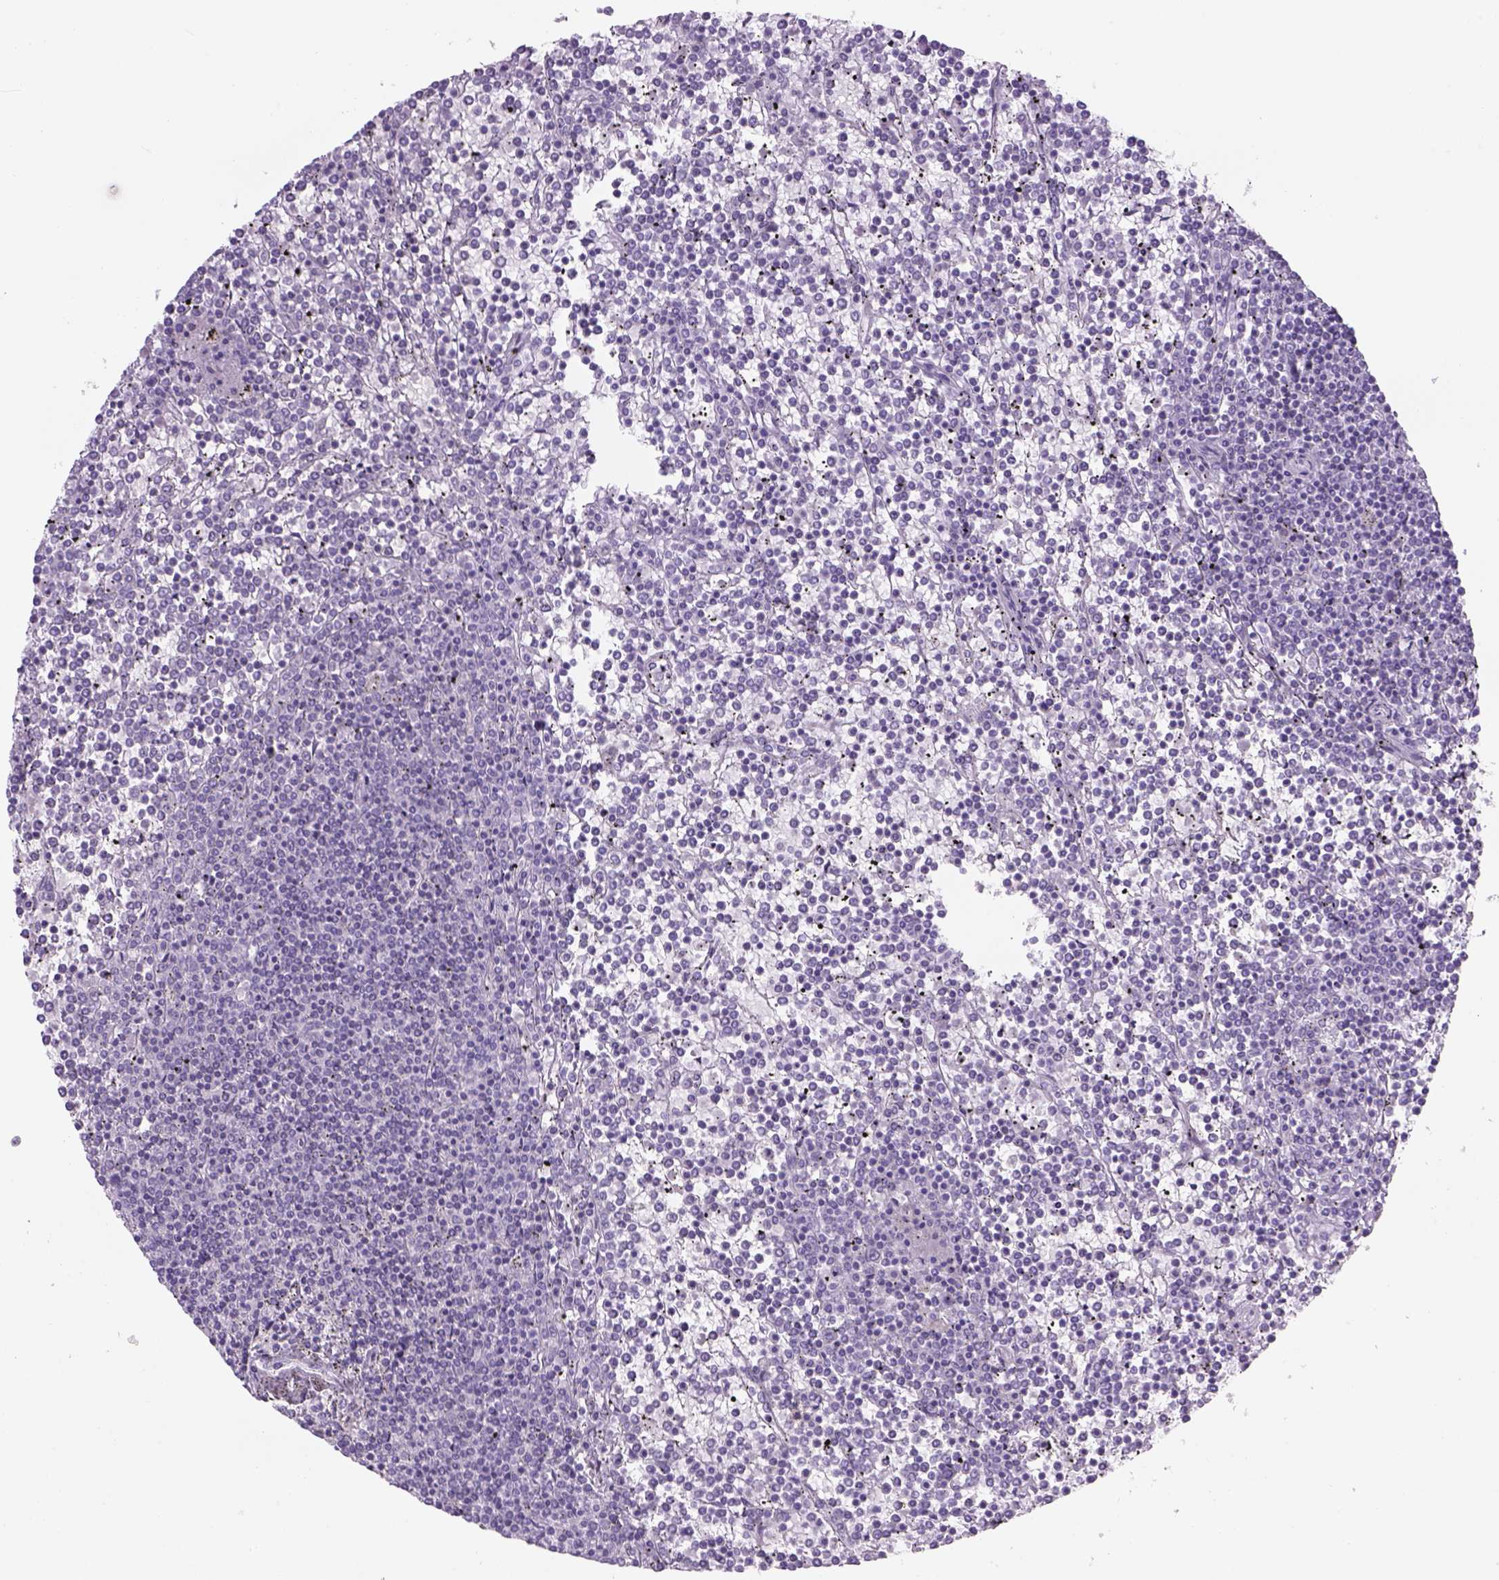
{"staining": {"intensity": "negative", "quantity": "none", "location": "none"}, "tissue": "lymphoma", "cell_type": "Tumor cells", "image_type": "cancer", "snomed": [{"axis": "morphology", "description": "Malignant lymphoma, non-Hodgkin's type, Low grade"}, {"axis": "topography", "description": "Spleen"}], "caption": "DAB (3,3'-diaminobenzidine) immunohistochemical staining of lymphoma demonstrates no significant staining in tumor cells.", "gene": "TENM4", "patient": {"sex": "female", "age": 19}}